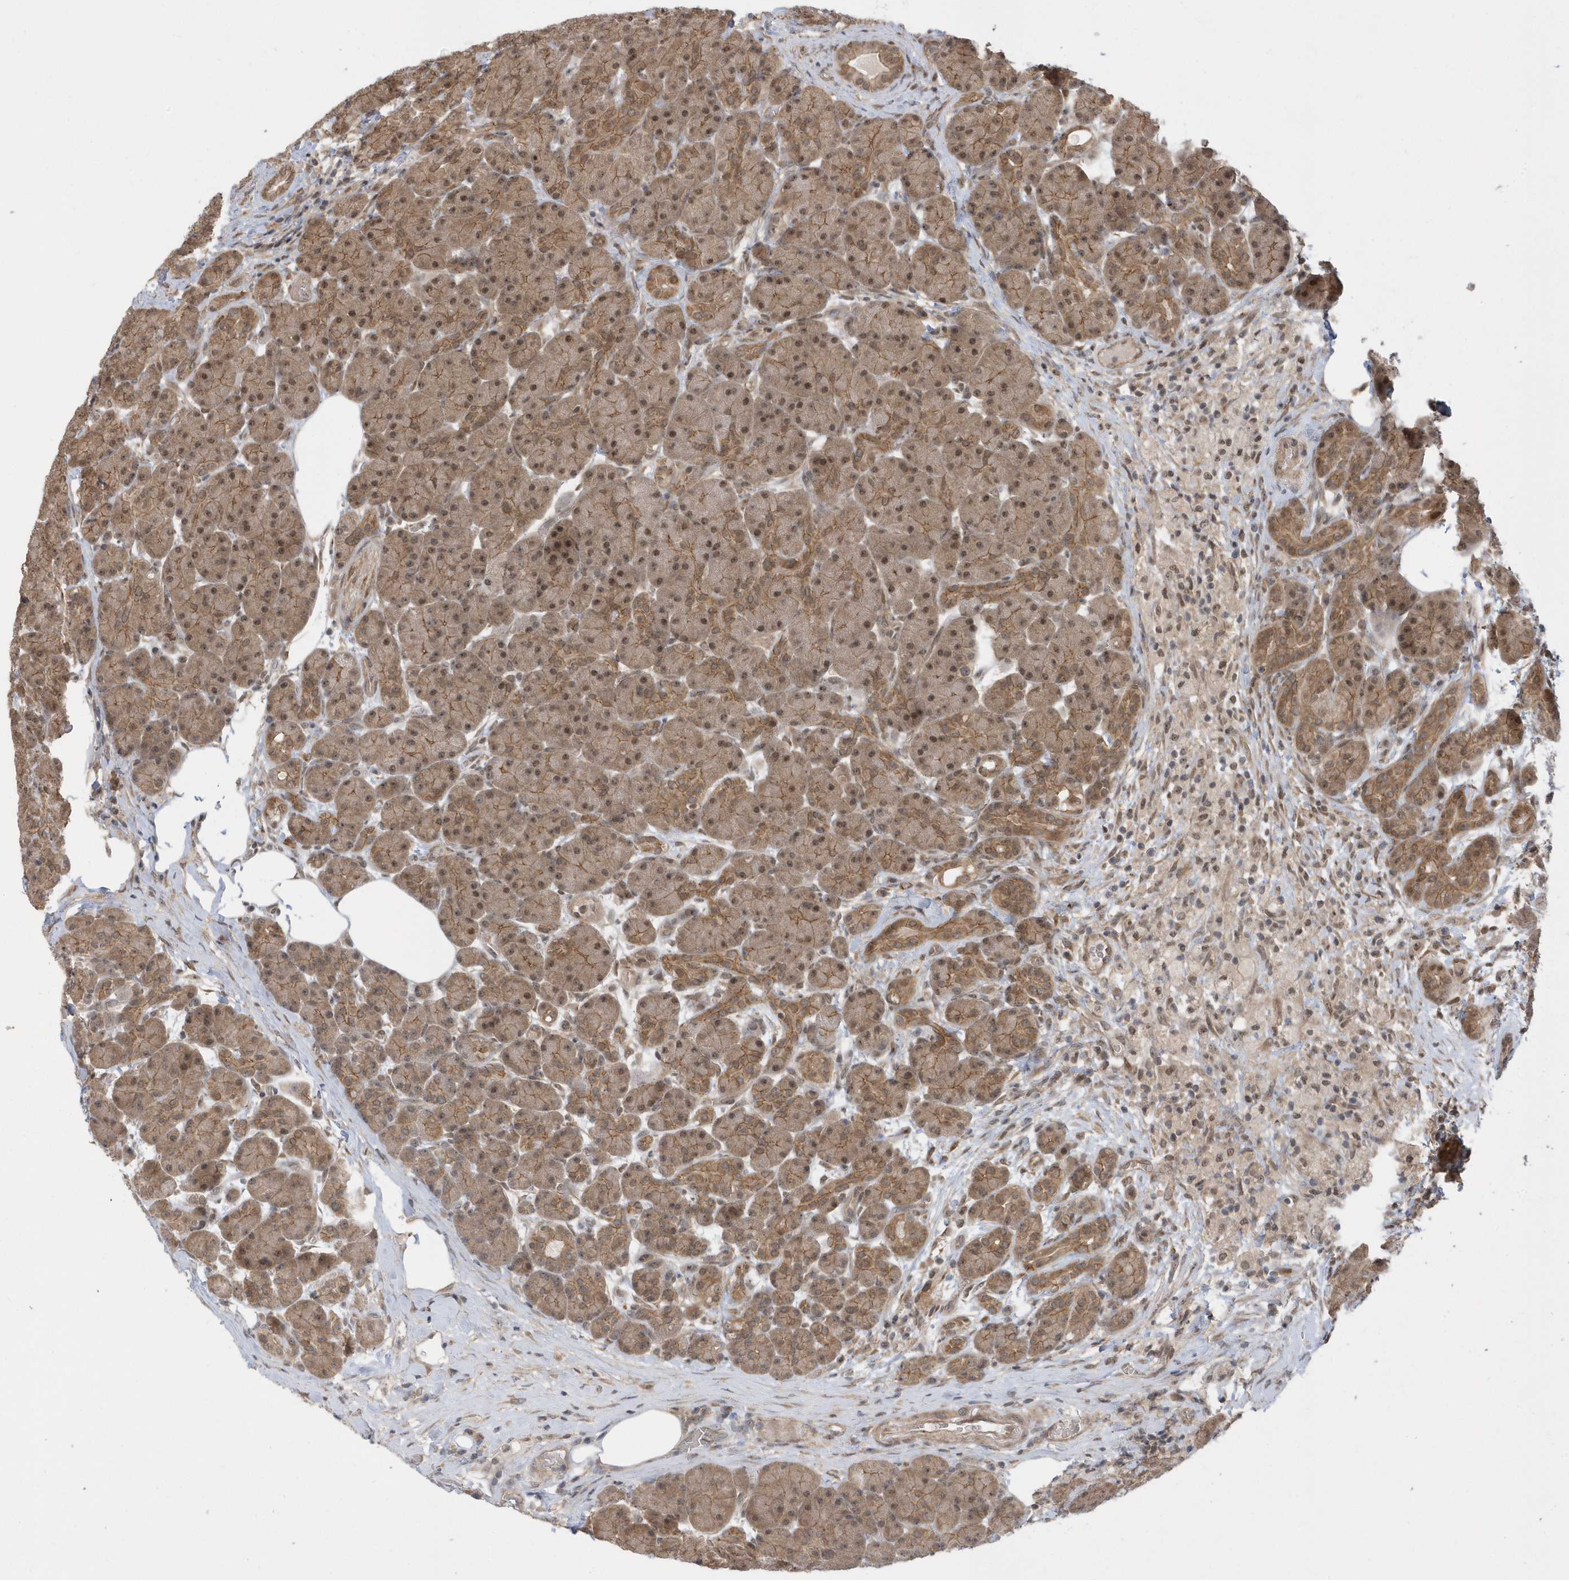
{"staining": {"intensity": "moderate", "quantity": ">75%", "location": "cytoplasmic/membranous,nuclear"}, "tissue": "pancreas", "cell_type": "Exocrine glandular cells", "image_type": "normal", "snomed": [{"axis": "morphology", "description": "Normal tissue, NOS"}, {"axis": "topography", "description": "Pancreas"}], "caption": "The immunohistochemical stain labels moderate cytoplasmic/membranous,nuclear expression in exocrine glandular cells of normal pancreas.", "gene": "USP53", "patient": {"sex": "male", "age": 63}}